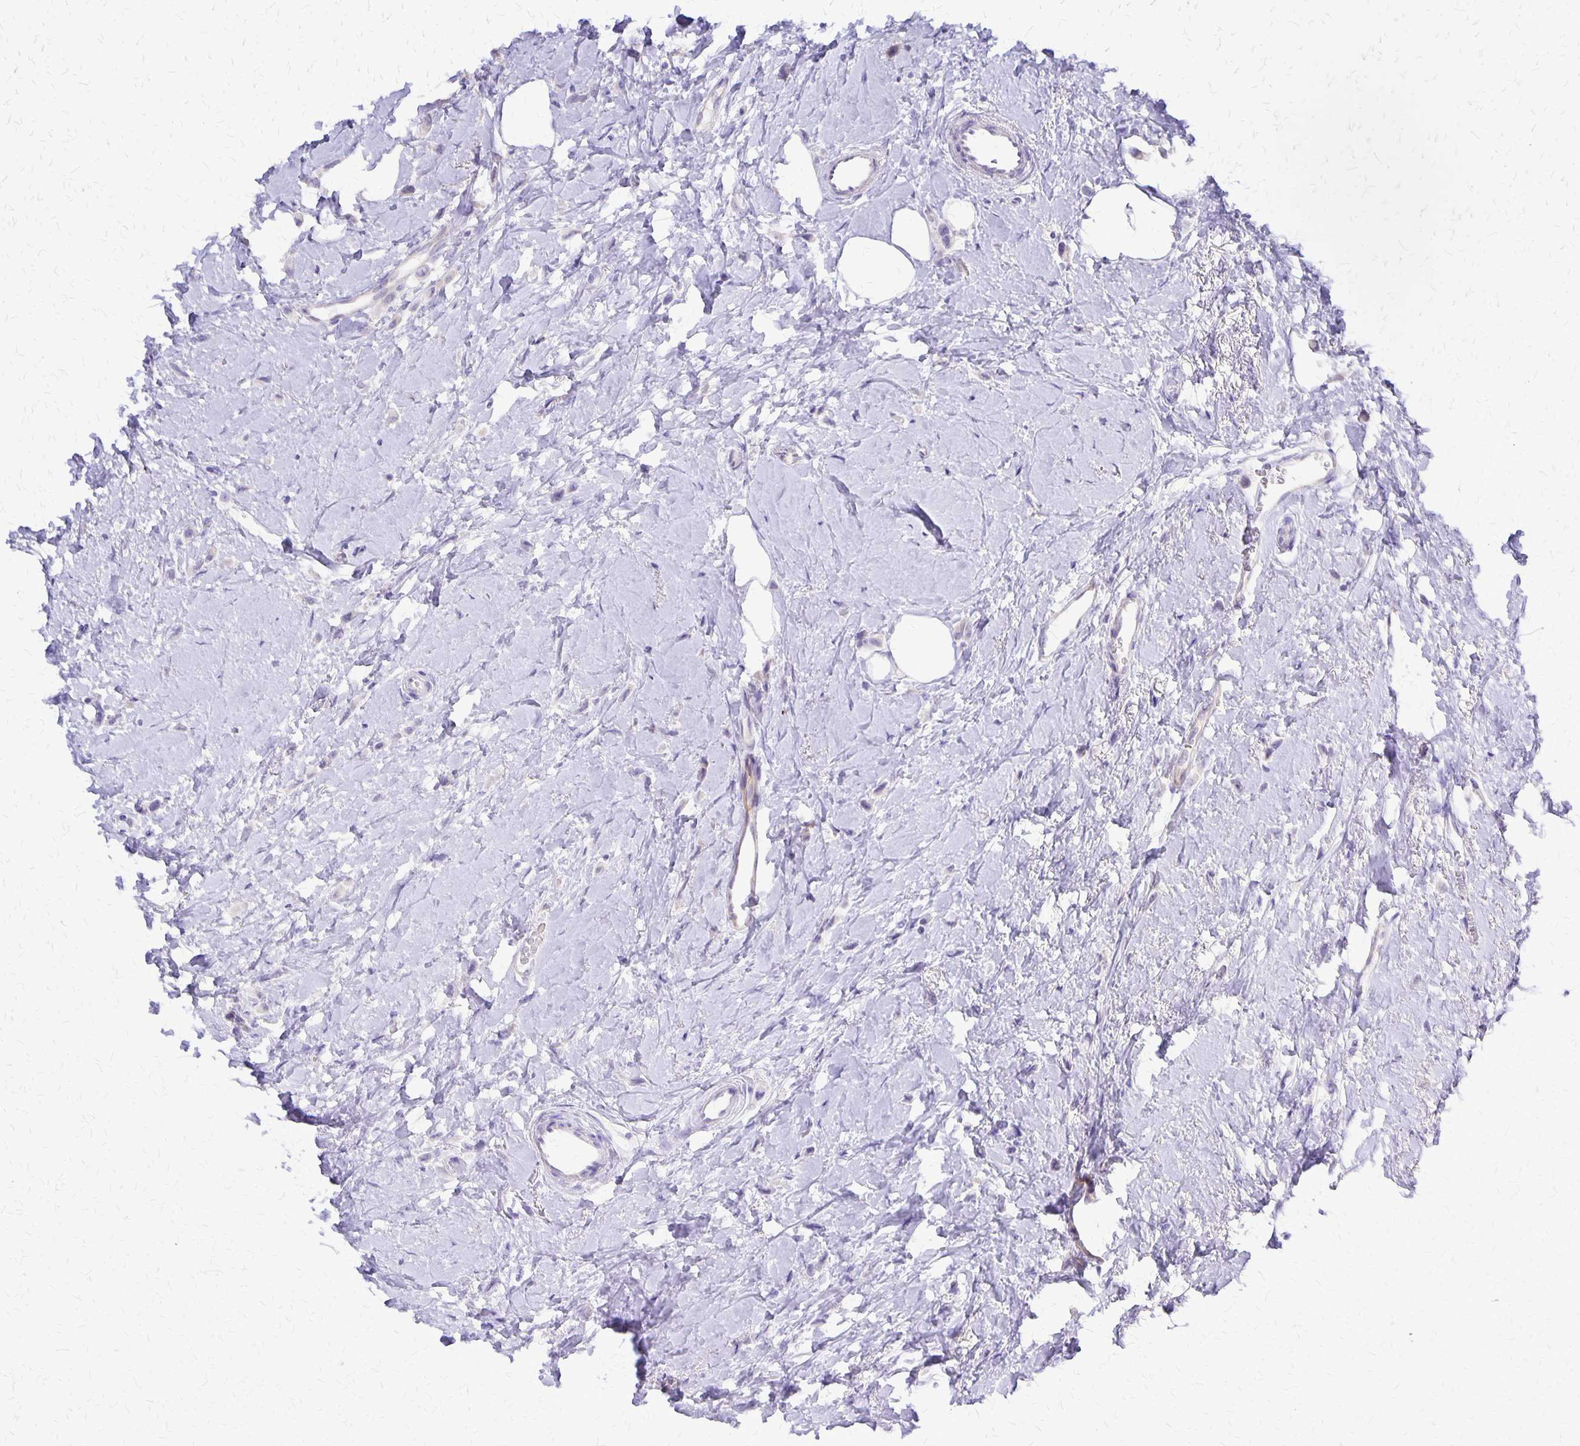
{"staining": {"intensity": "negative", "quantity": "none", "location": "none"}, "tissue": "breast cancer", "cell_type": "Tumor cells", "image_type": "cancer", "snomed": [{"axis": "morphology", "description": "Lobular carcinoma"}, {"axis": "topography", "description": "Breast"}], "caption": "Immunohistochemistry (IHC) of human breast lobular carcinoma exhibits no positivity in tumor cells.", "gene": "SI", "patient": {"sex": "female", "age": 66}}